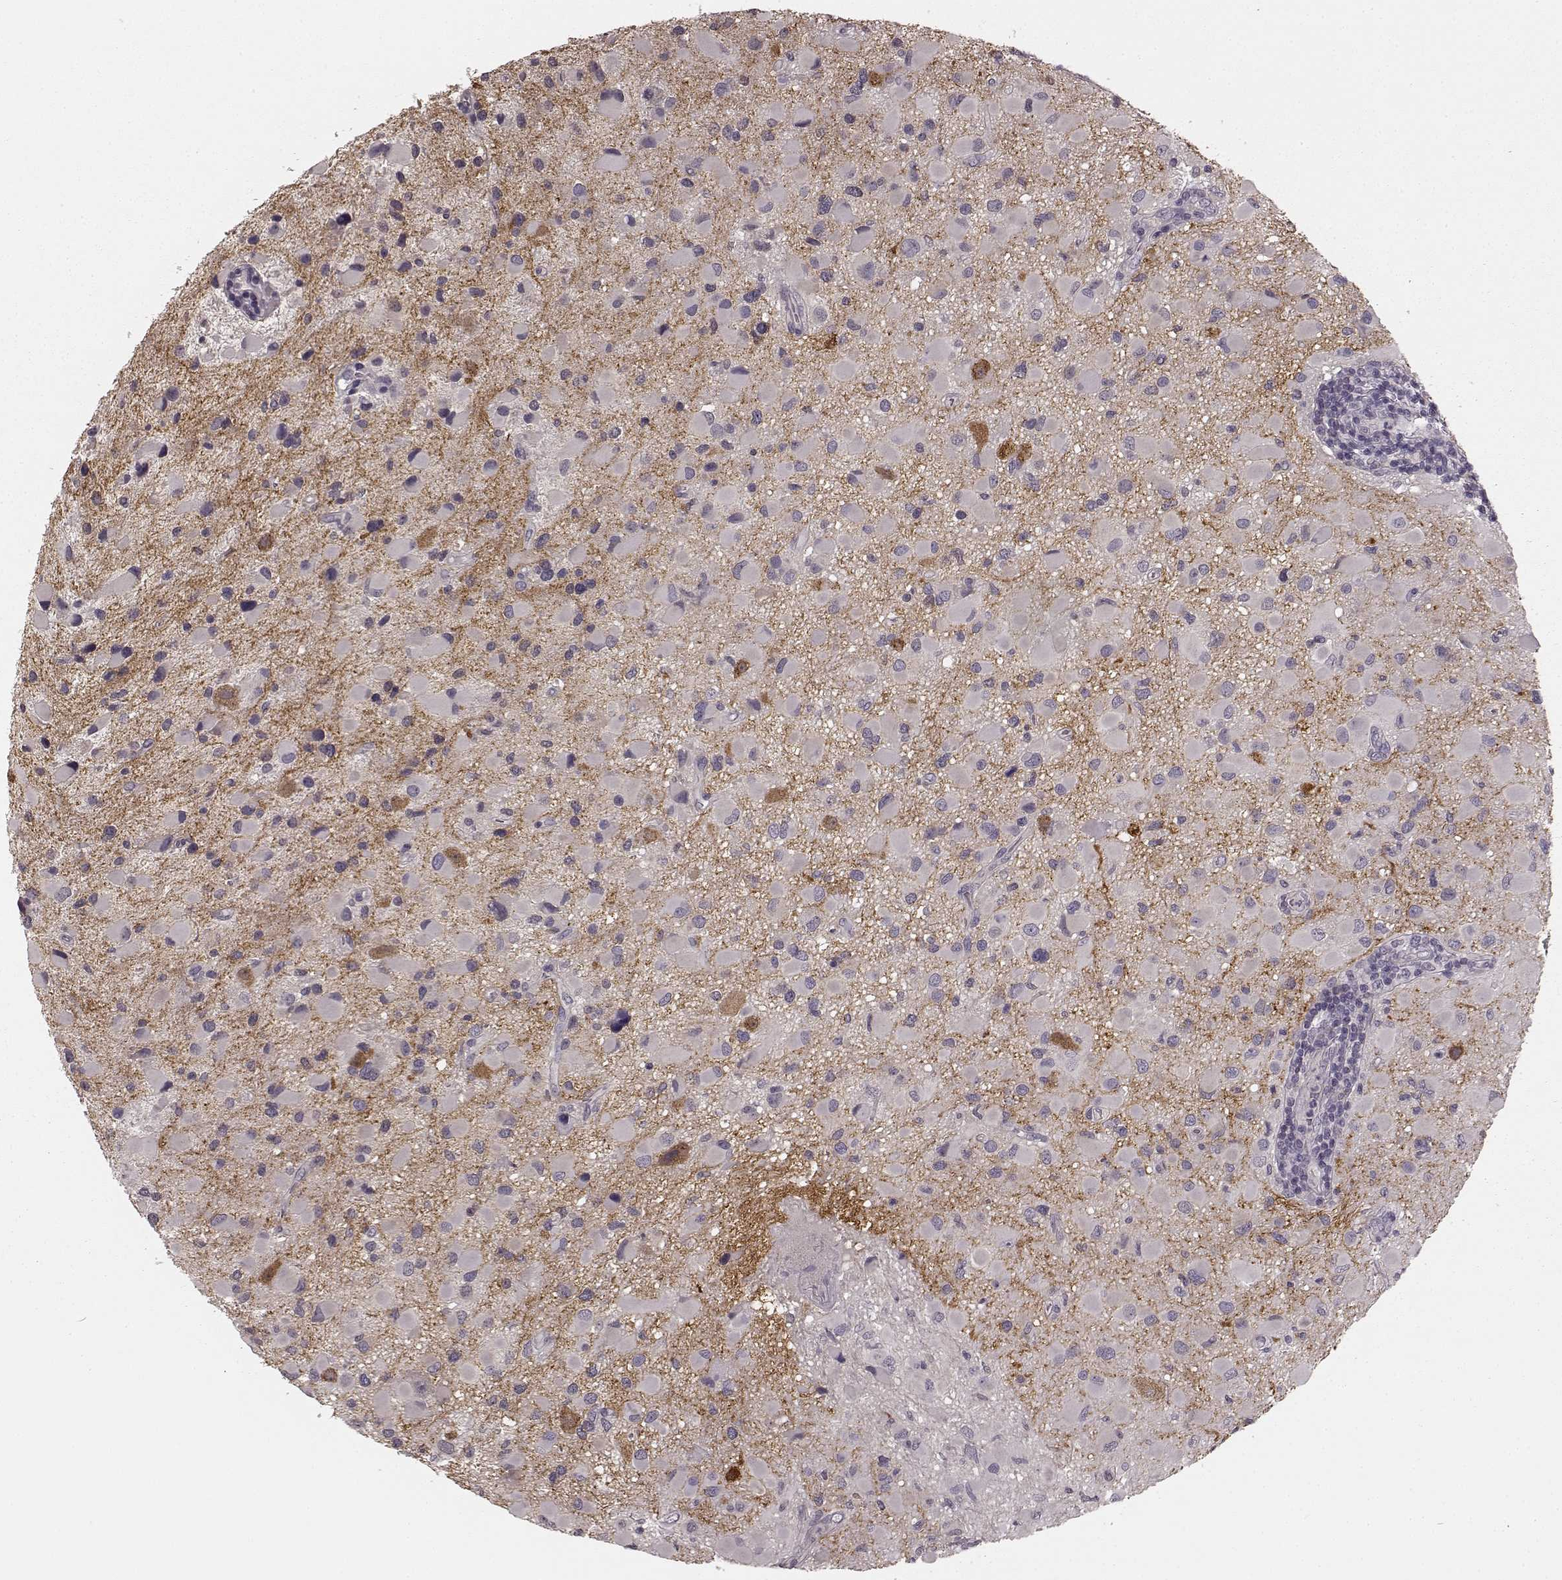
{"staining": {"intensity": "negative", "quantity": "none", "location": "none"}, "tissue": "glioma", "cell_type": "Tumor cells", "image_type": "cancer", "snomed": [{"axis": "morphology", "description": "Glioma, malignant, Low grade"}, {"axis": "topography", "description": "Brain"}], "caption": "Immunohistochemical staining of human low-grade glioma (malignant) shows no significant staining in tumor cells. (Immunohistochemistry, brightfield microscopy, high magnification).", "gene": "PRKCE", "patient": {"sex": "female", "age": 32}}